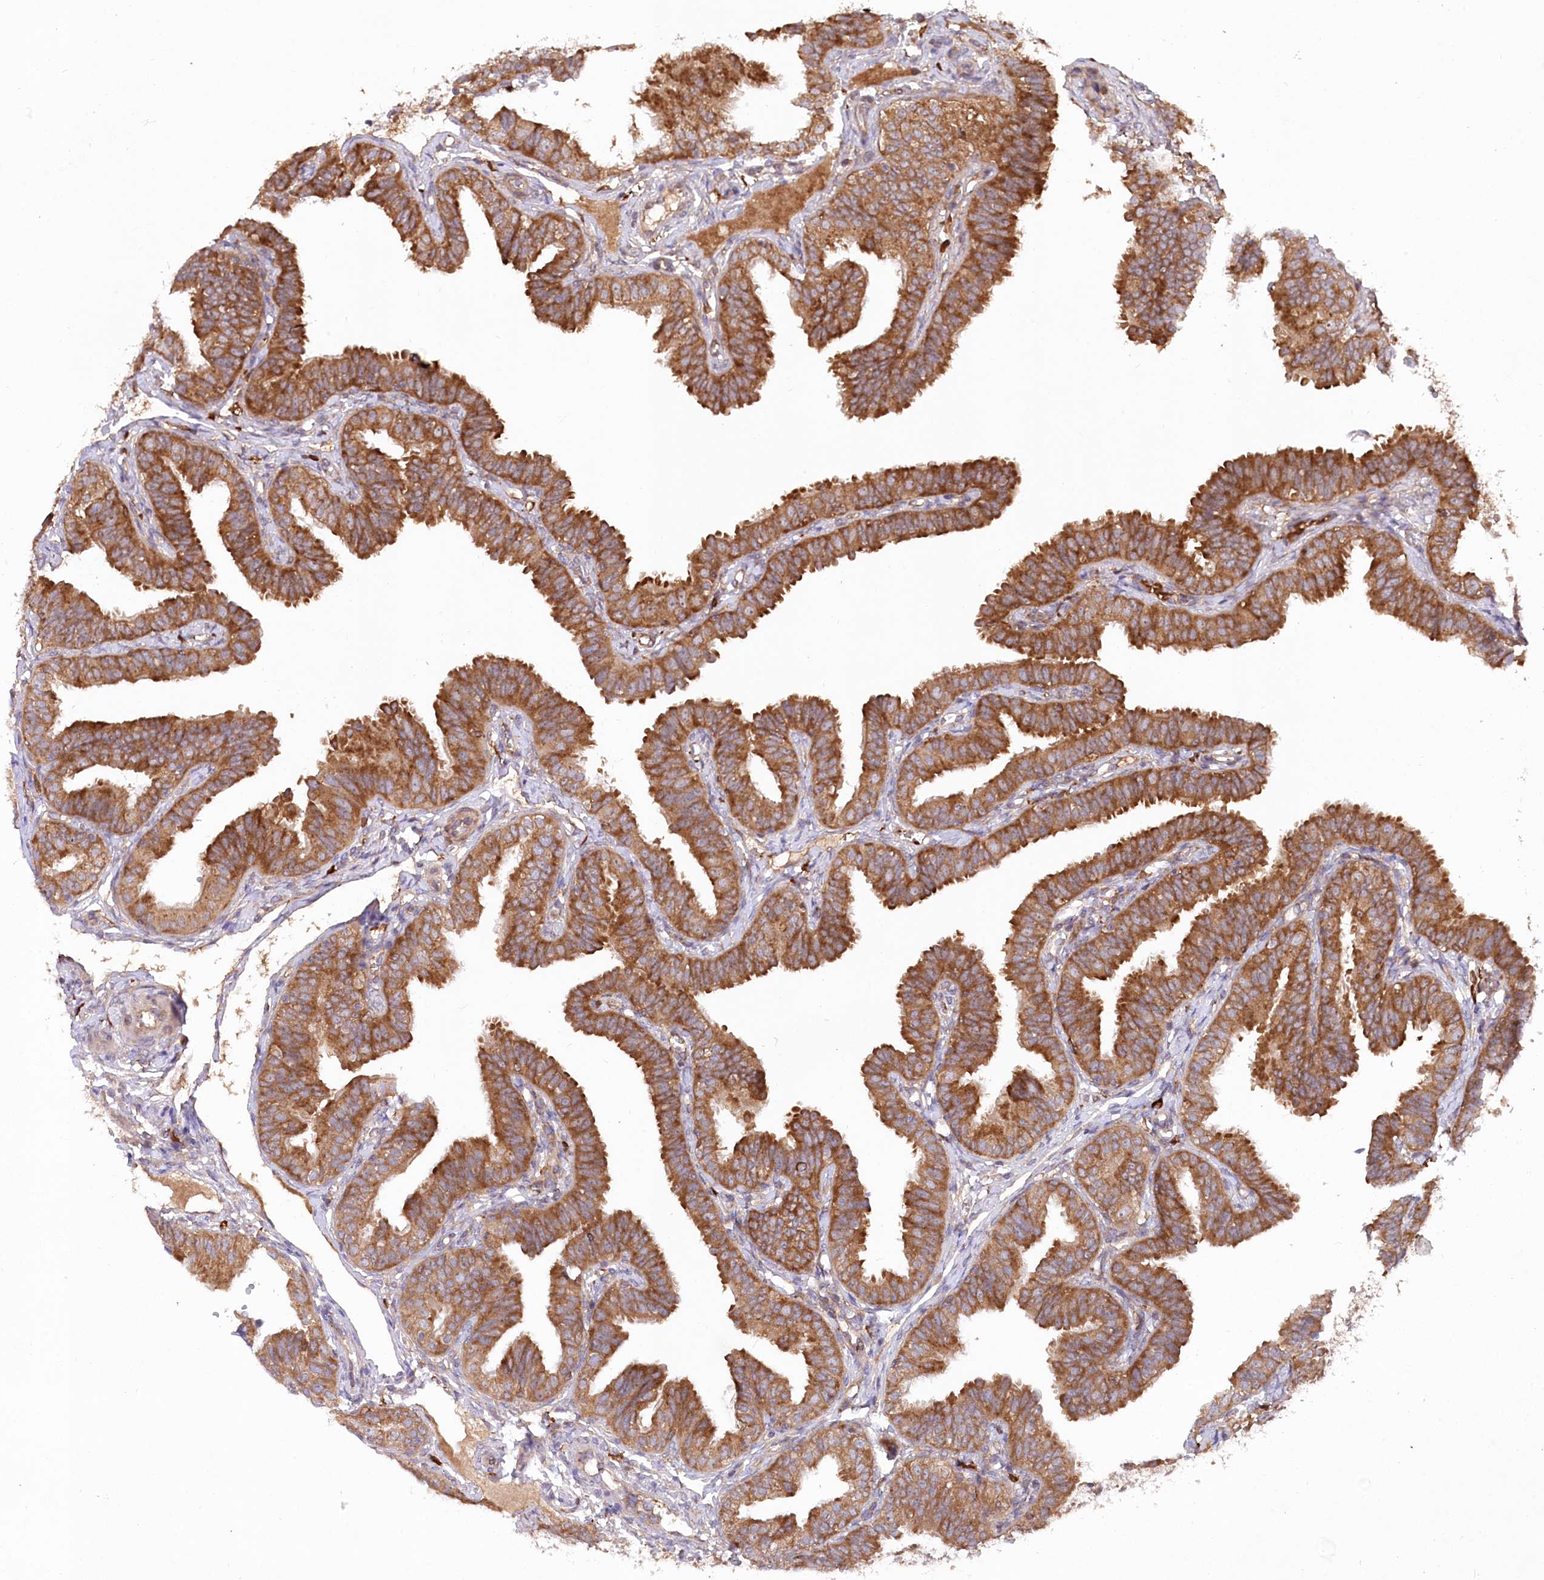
{"staining": {"intensity": "strong", "quantity": ">75%", "location": "cytoplasmic/membranous"}, "tissue": "fallopian tube", "cell_type": "Glandular cells", "image_type": "normal", "snomed": [{"axis": "morphology", "description": "Normal tissue, NOS"}, {"axis": "topography", "description": "Fallopian tube"}], "caption": "Human fallopian tube stained with a brown dye shows strong cytoplasmic/membranous positive positivity in approximately >75% of glandular cells.", "gene": "PPP1R21", "patient": {"sex": "female", "age": 35}}